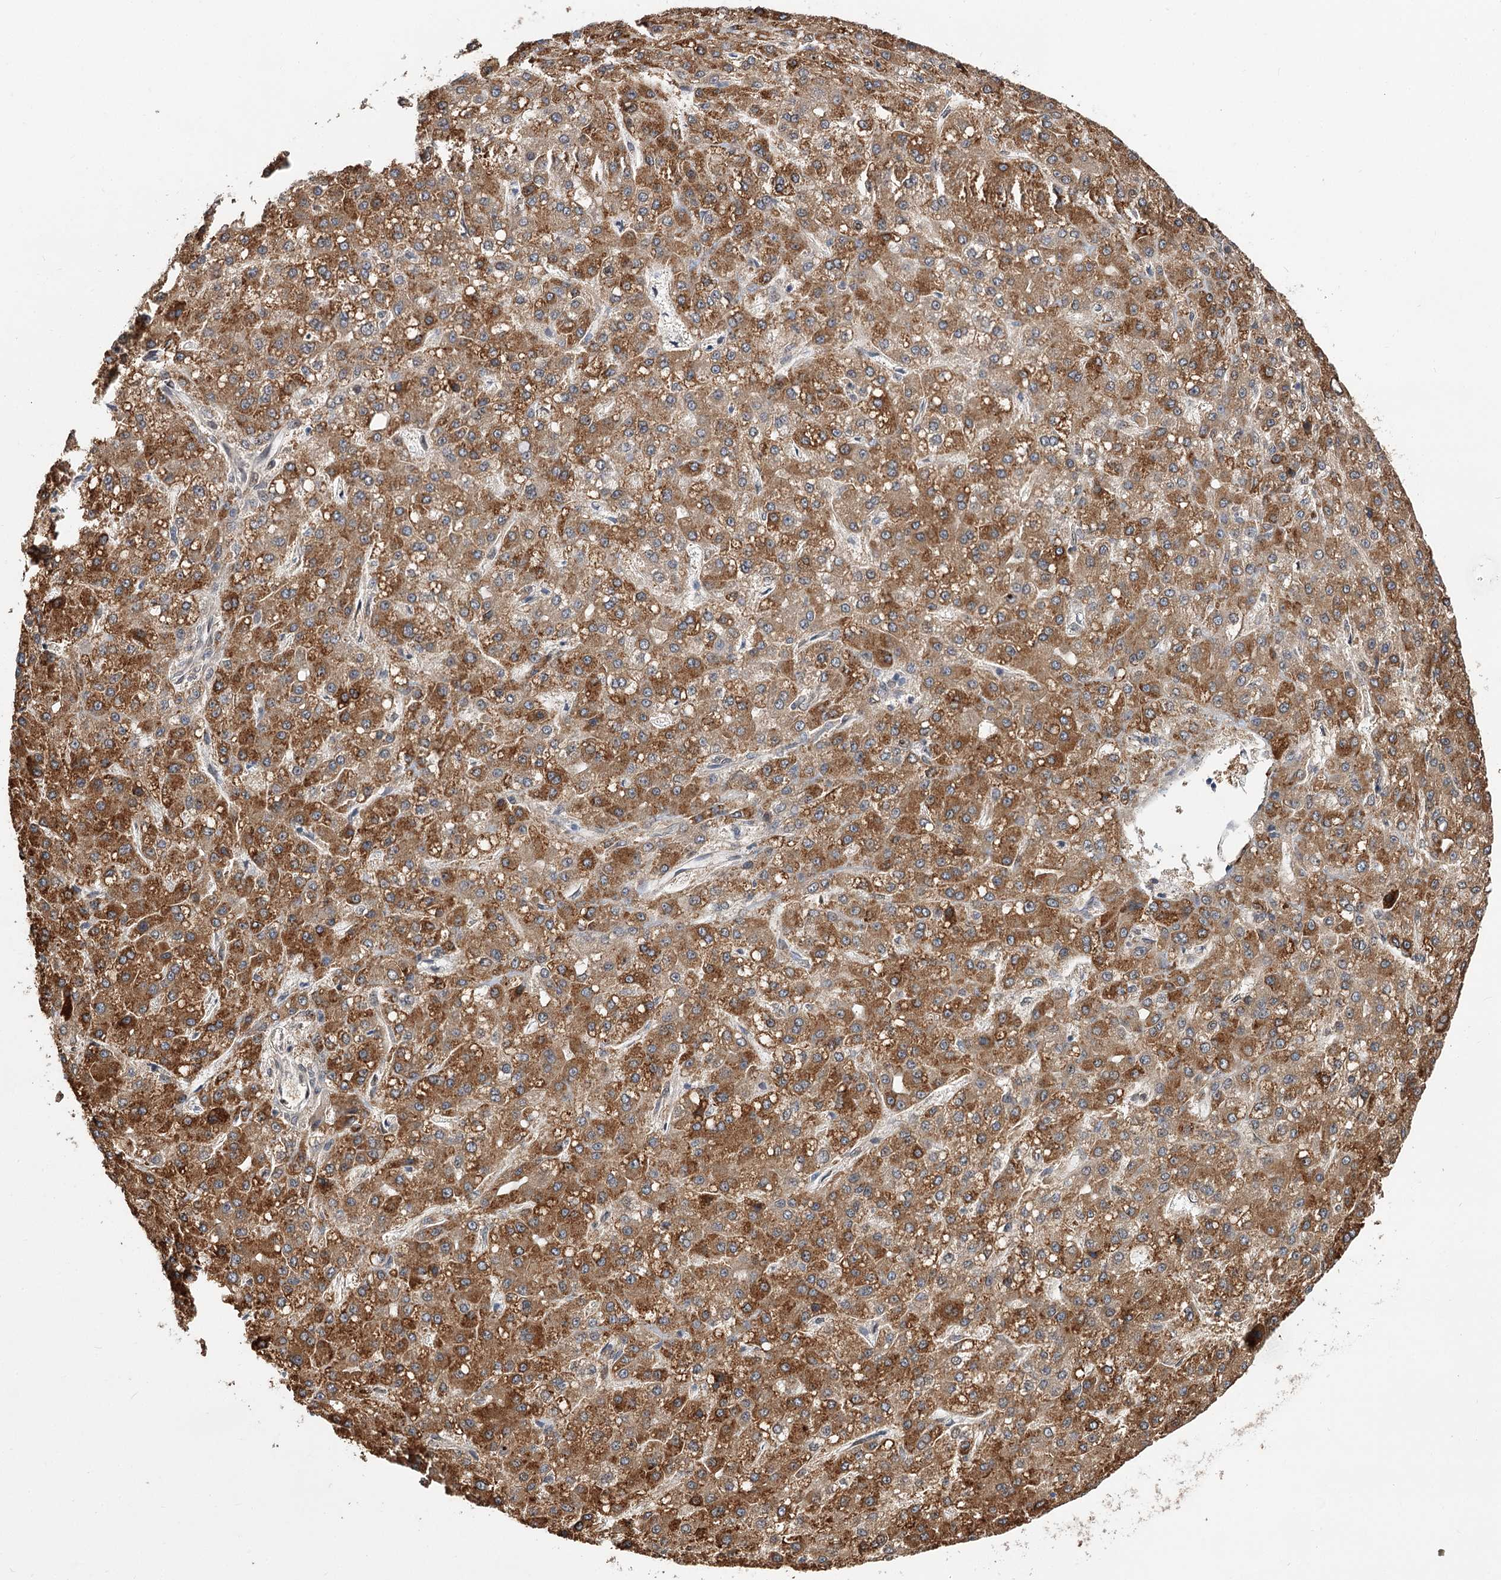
{"staining": {"intensity": "moderate", "quantity": ">75%", "location": "cytoplasmic/membranous"}, "tissue": "liver cancer", "cell_type": "Tumor cells", "image_type": "cancer", "snomed": [{"axis": "morphology", "description": "Carcinoma, Hepatocellular, NOS"}, {"axis": "topography", "description": "Liver"}], "caption": "Immunohistochemical staining of human liver cancer demonstrates moderate cytoplasmic/membranous protein expression in about >75% of tumor cells.", "gene": "TMEM201", "patient": {"sex": "male", "age": 67}}